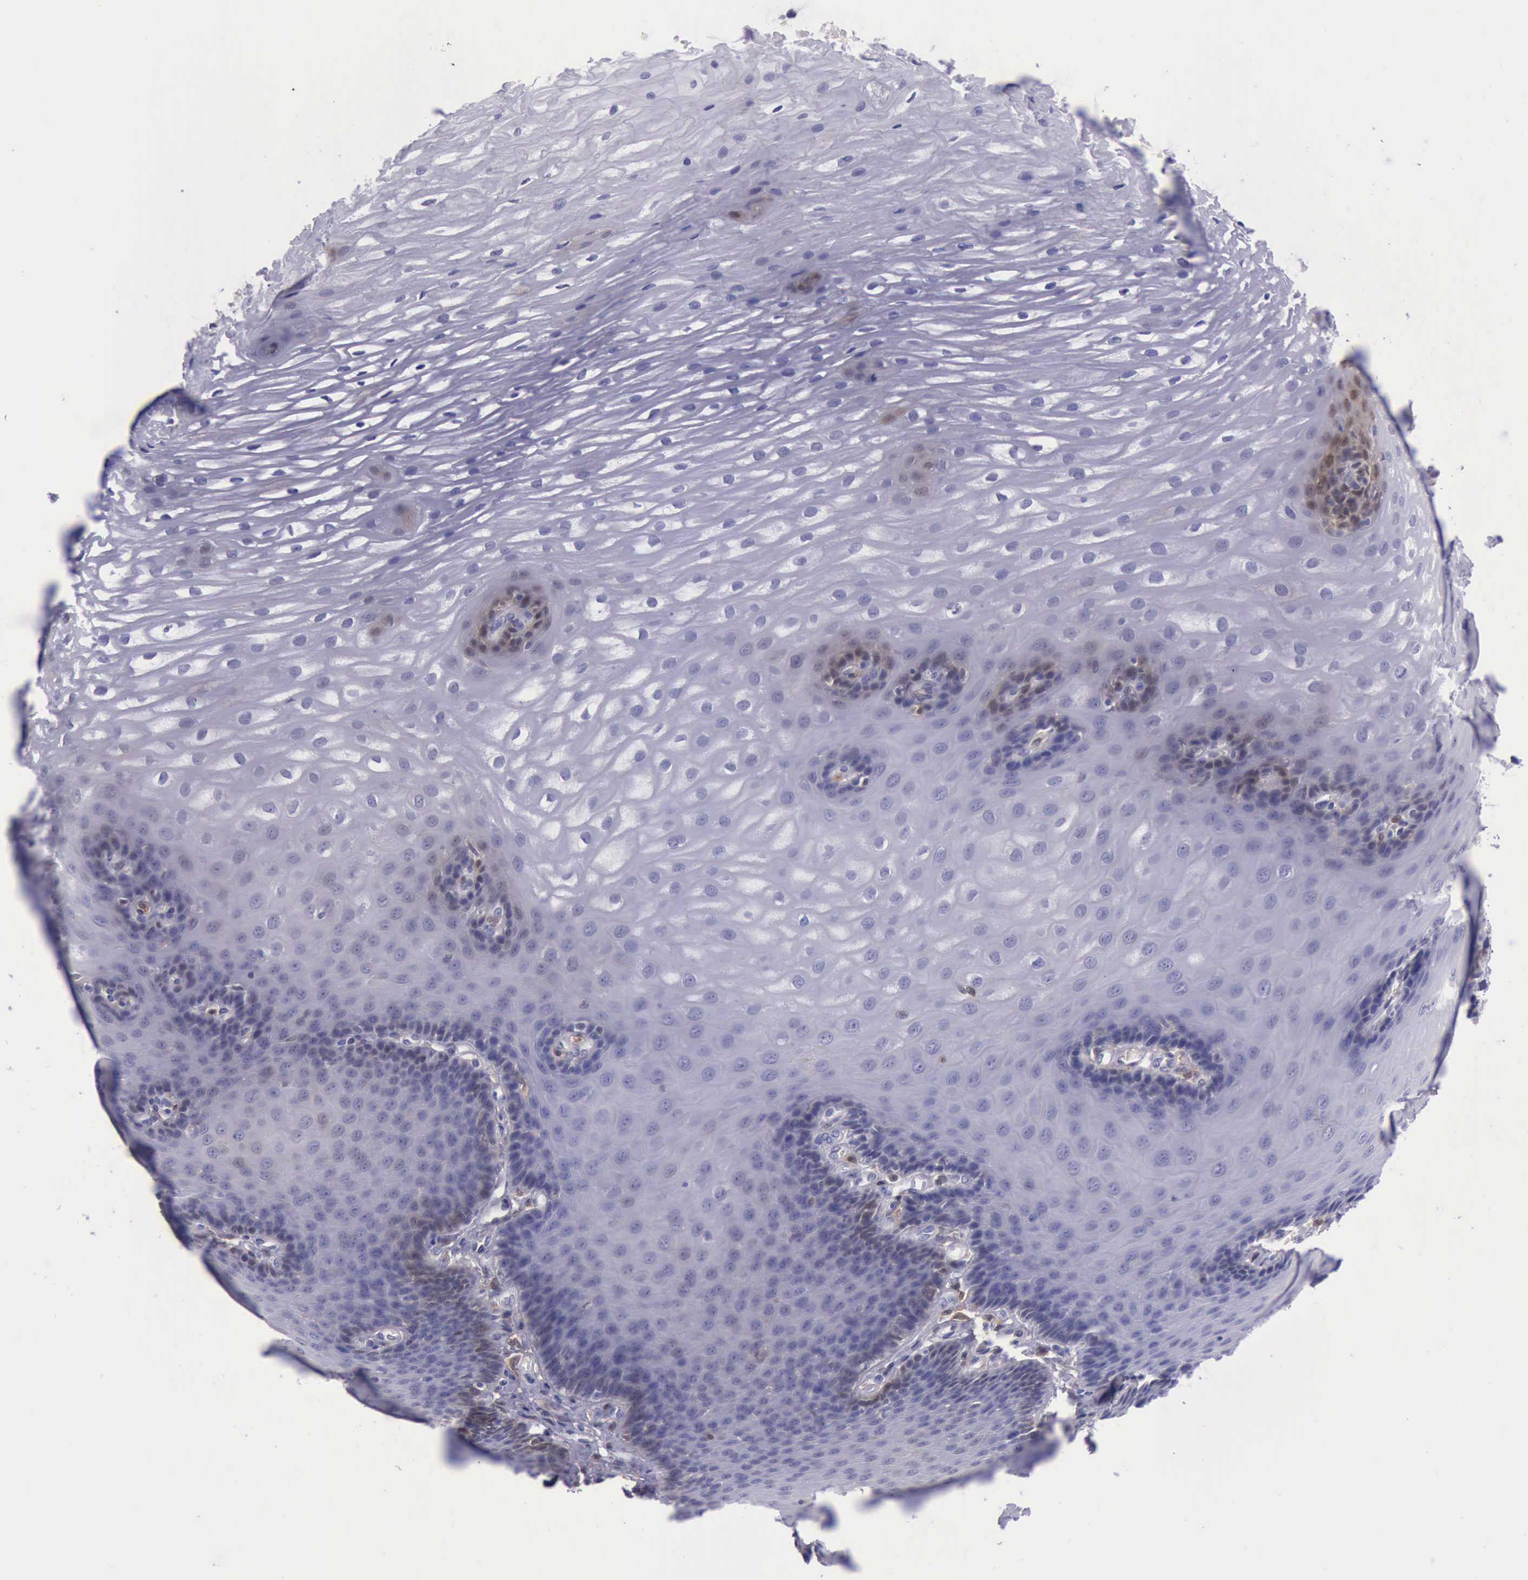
{"staining": {"intensity": "weak", "quantity": "<25%", "location": "cytoplasmic/membranous"}, "tissue": "esophagus", "cell_type": "Squamous epithelial cells", "image_type": "normal", "snomed": [{"axis": "morphology", "description": "Normal tissue, NOS"}, {"axis": "morphology", "description": "Adenocarcinoma, NOS"}, {"axis": "topography", "description": "Esophagus"}, {"axis": "topography", "description": "Stomach"}], "caption": "This is an immunohistochemistry photomicrograph of unremarkable esophagus. There is no positivity in squamous epithelial cells.", "gene": "TYMP", "patient": {"sex": "male", "age": 62}}